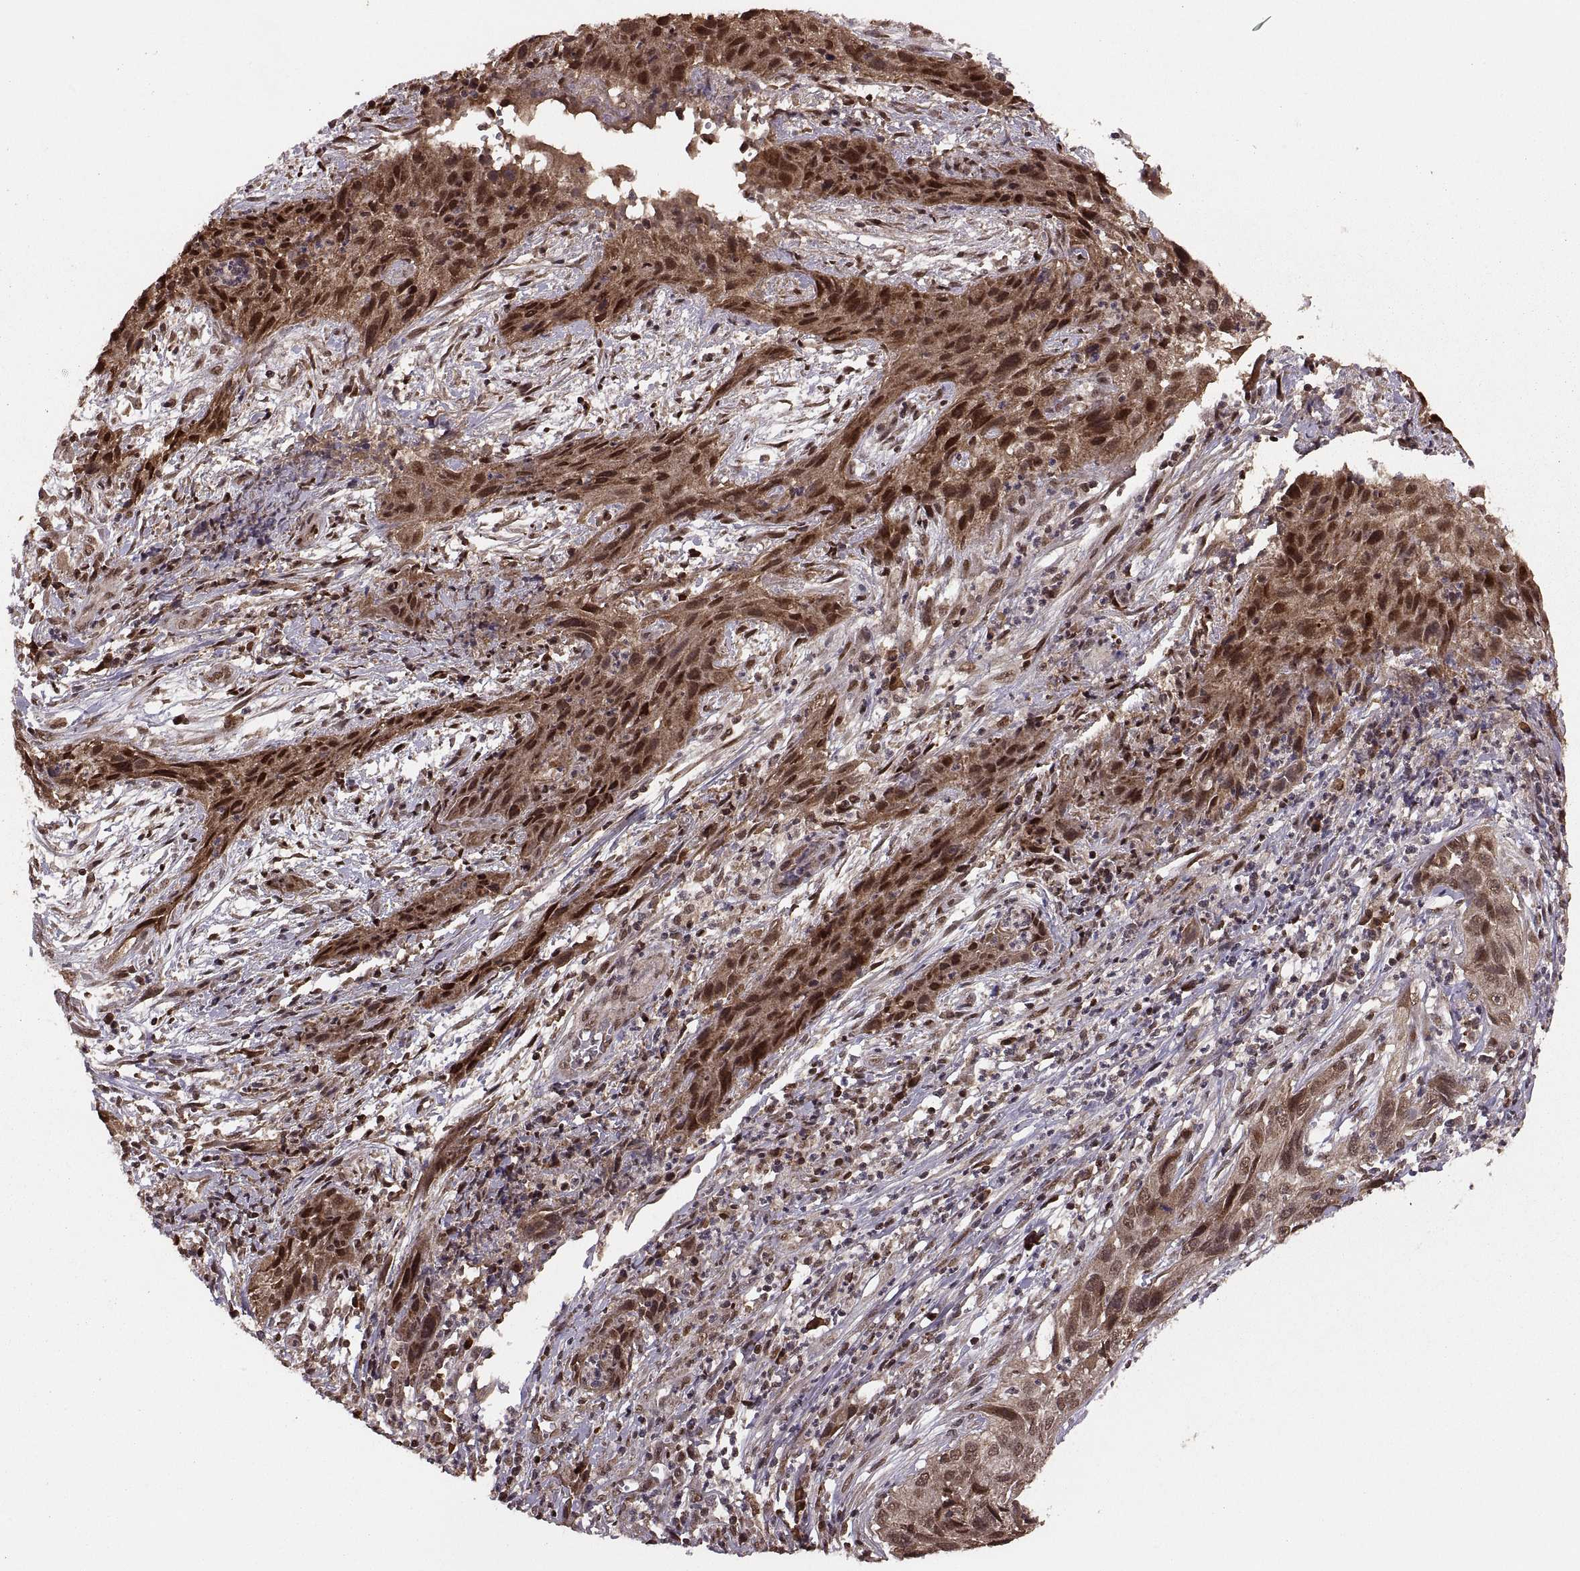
{"staining": {"intensity": "moderate", "quantity": ">75%", "location": "cytoplasmic/membranous,nuclear"}, "tissue": "cervical cancer", "cell_type": "Tumor cells", "image_type": "cancer", "snomed": [{"axis": "morphology", "description": "Squamous cell carcinoma, NOS"}, {"axis": "topography", "description": "Cervix"}], "caption": "Immunohistochemistry (IHC) micrograph of cervical squamous cell carcinoma stained for a protein (brown), which shows medium levels of moderate cytoplasmic/membranous and nuclear expression in about >75% of tumor cells.", "gene": "RFT1", "patient": {"sex": "female", "age": 32}}